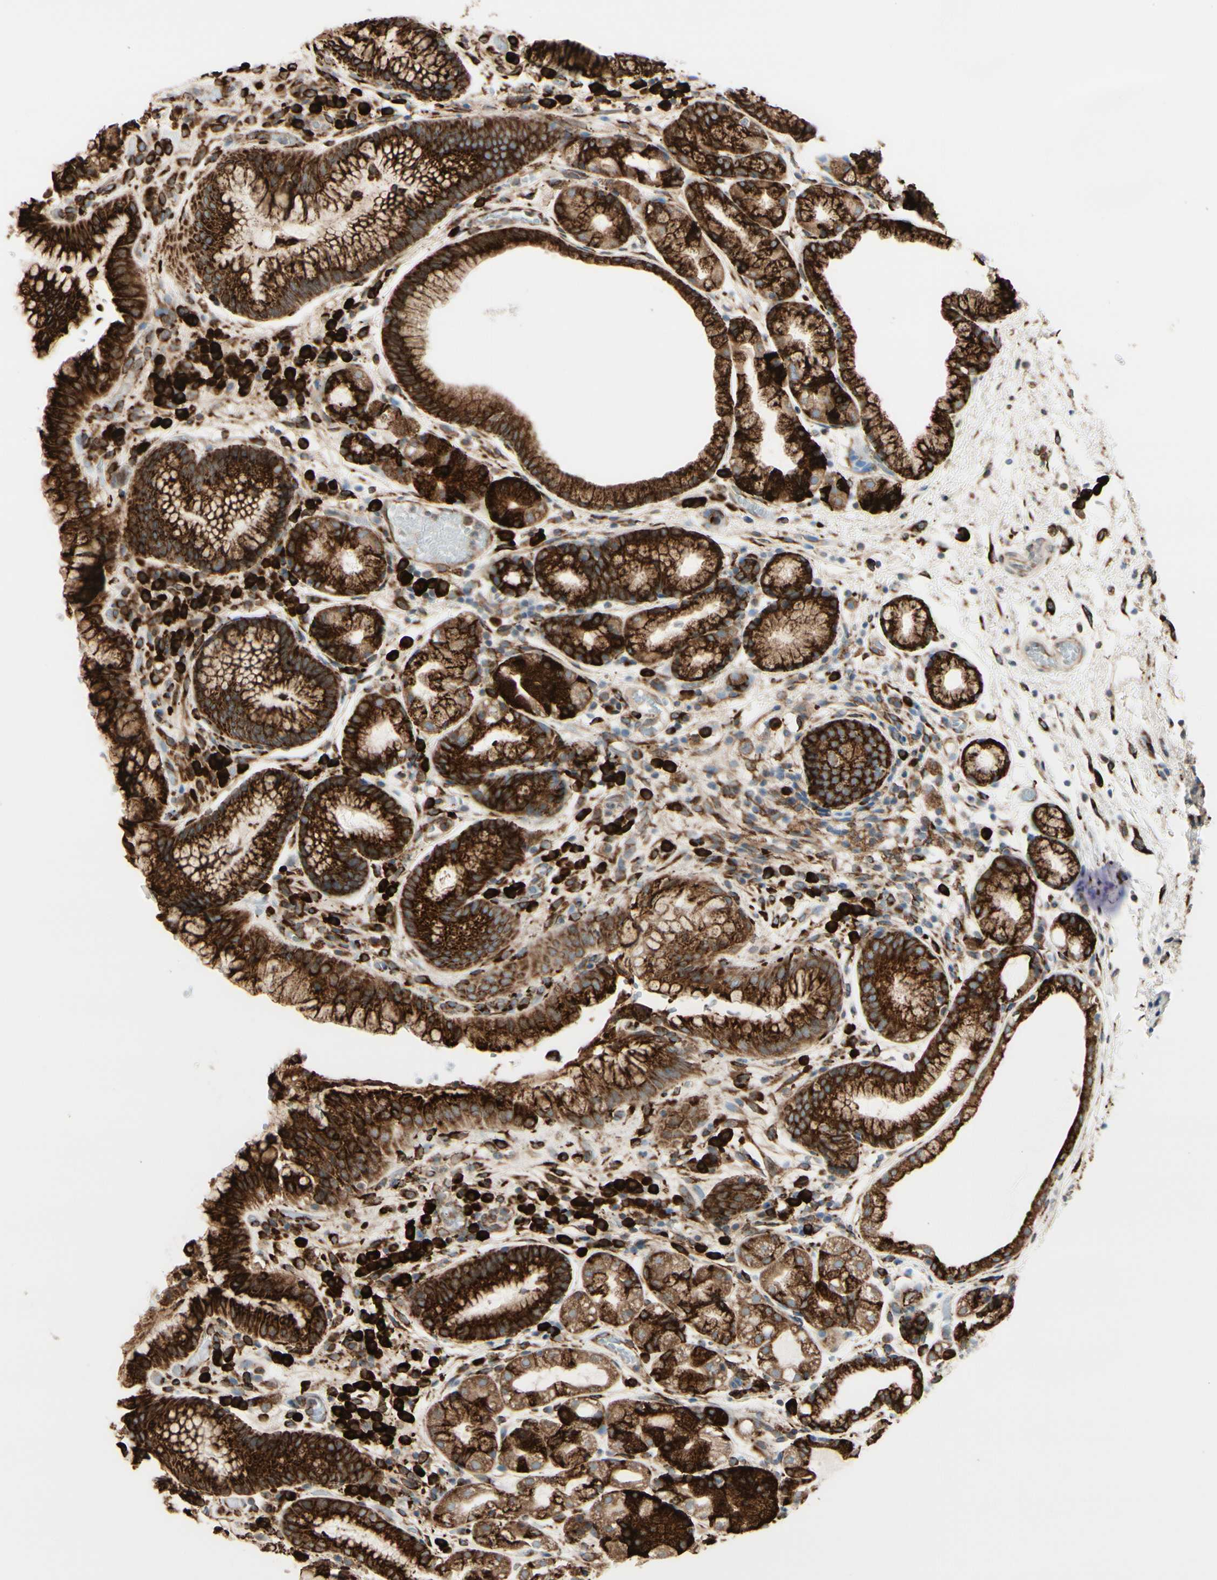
{"staining": {"intensity": "strong", "quantity": ">75%", "location": "cytoplasmic/membranous"}, "tissue": "stomach", "cell_type": "Glandular cells", "image_type": "normal", "snomed": [{"axis": "morphology", "description": "Normal tissue, NOS"}, {"axis": "topography", "description": "Stomach, upper"}], "caption": "Stomach stained with DAB IHC exhibits high levels of strong cytoplasmic/membranous staining in about >75% of glandular cells.", "gene": "RRBP1", "patient": {"sex": "male", "age": 72}}